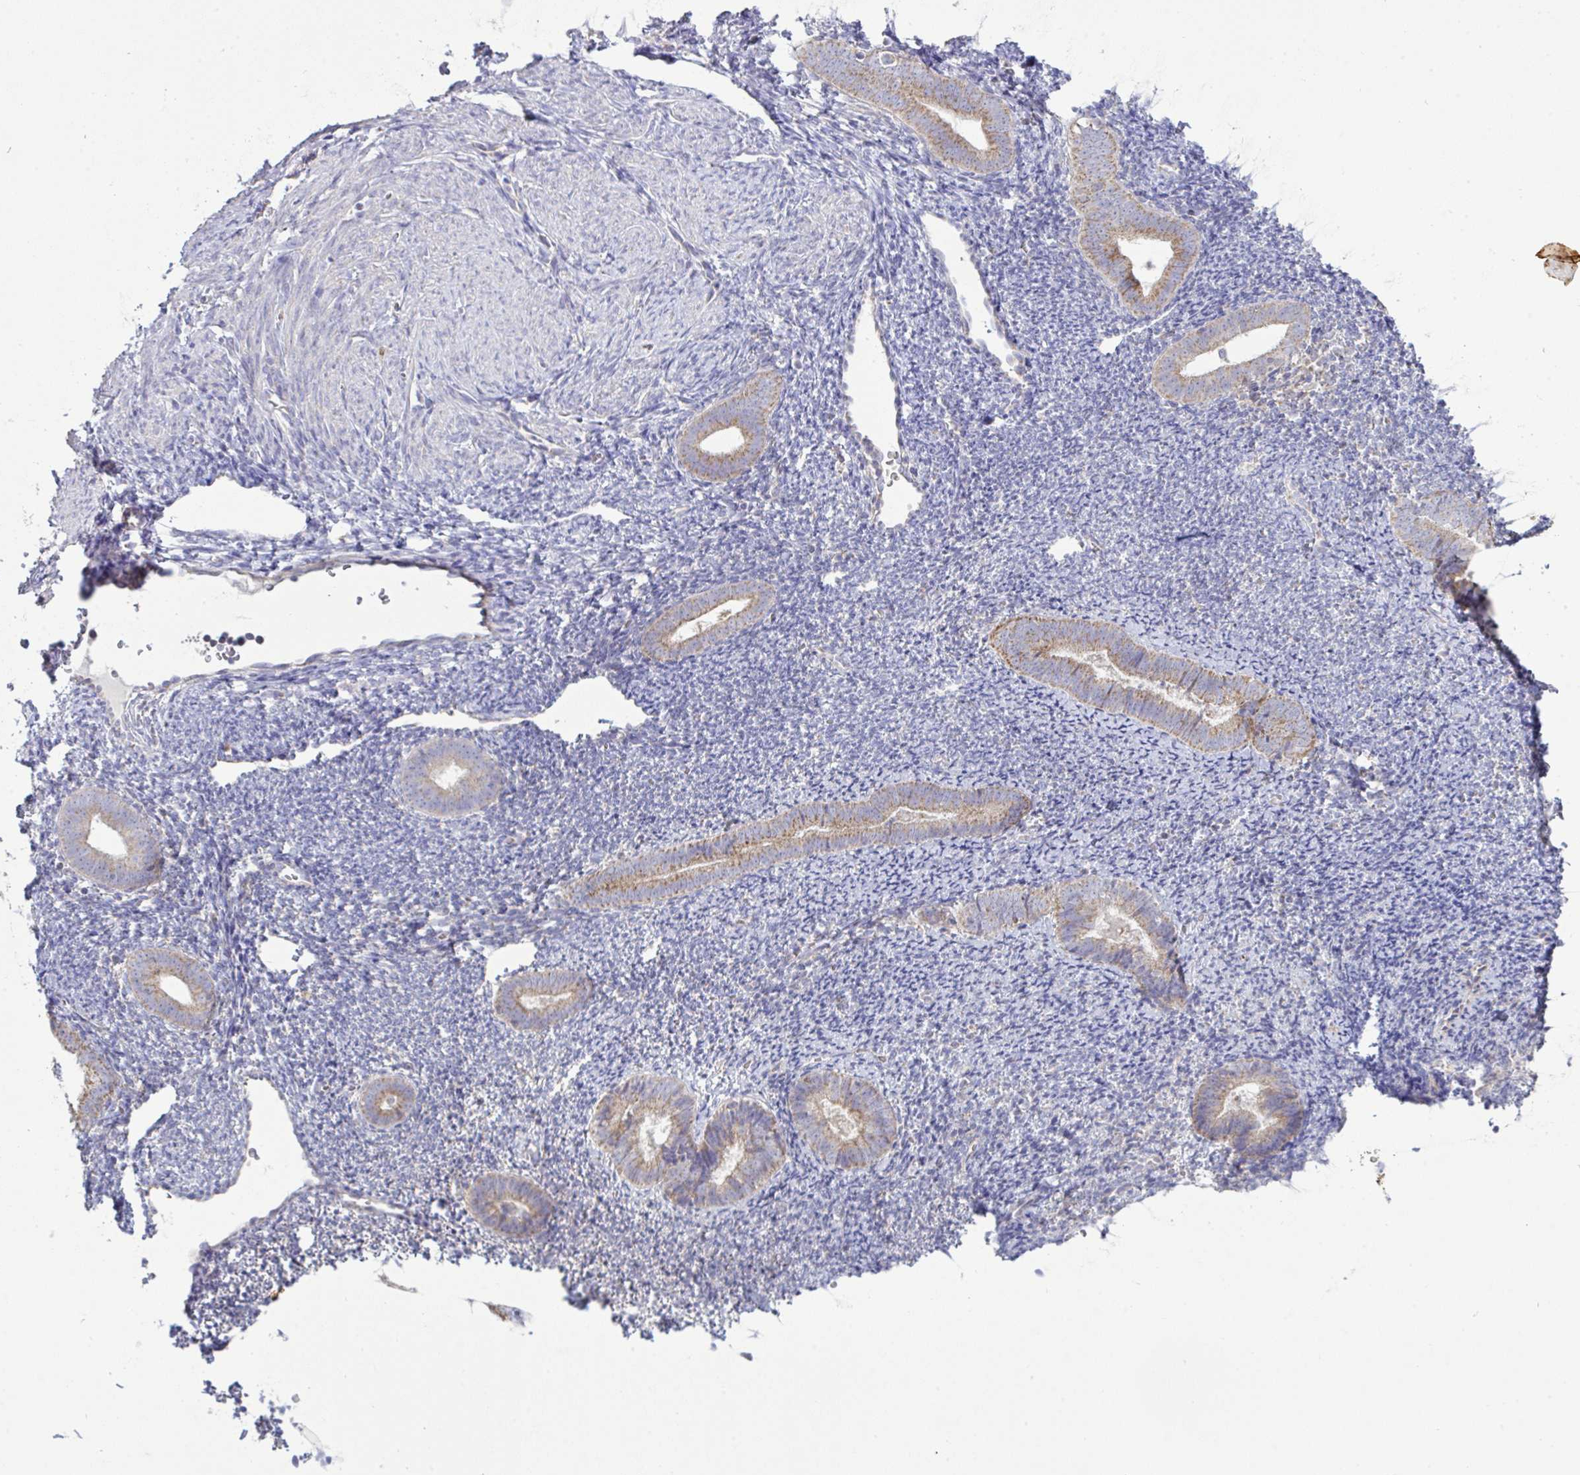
{"staining": {"intensity": "negative", "quantity": "none", "location": "none"}, "tissue": "endometrium", "cell_type": "Cells in endometrial stroma", "image_type": "normal", "snomed": [{"axis": "morphology", "description": "Normal tissue, NOS"}, {"axis": "topography", "description": "Endometrium"}], "caption": "A histopathology image of endometrium stained for a protein displays no brown staining in cells in endometrial stroma.", "gene": "NDUFA7", "patient": {"sex": "female", "age": 39}}